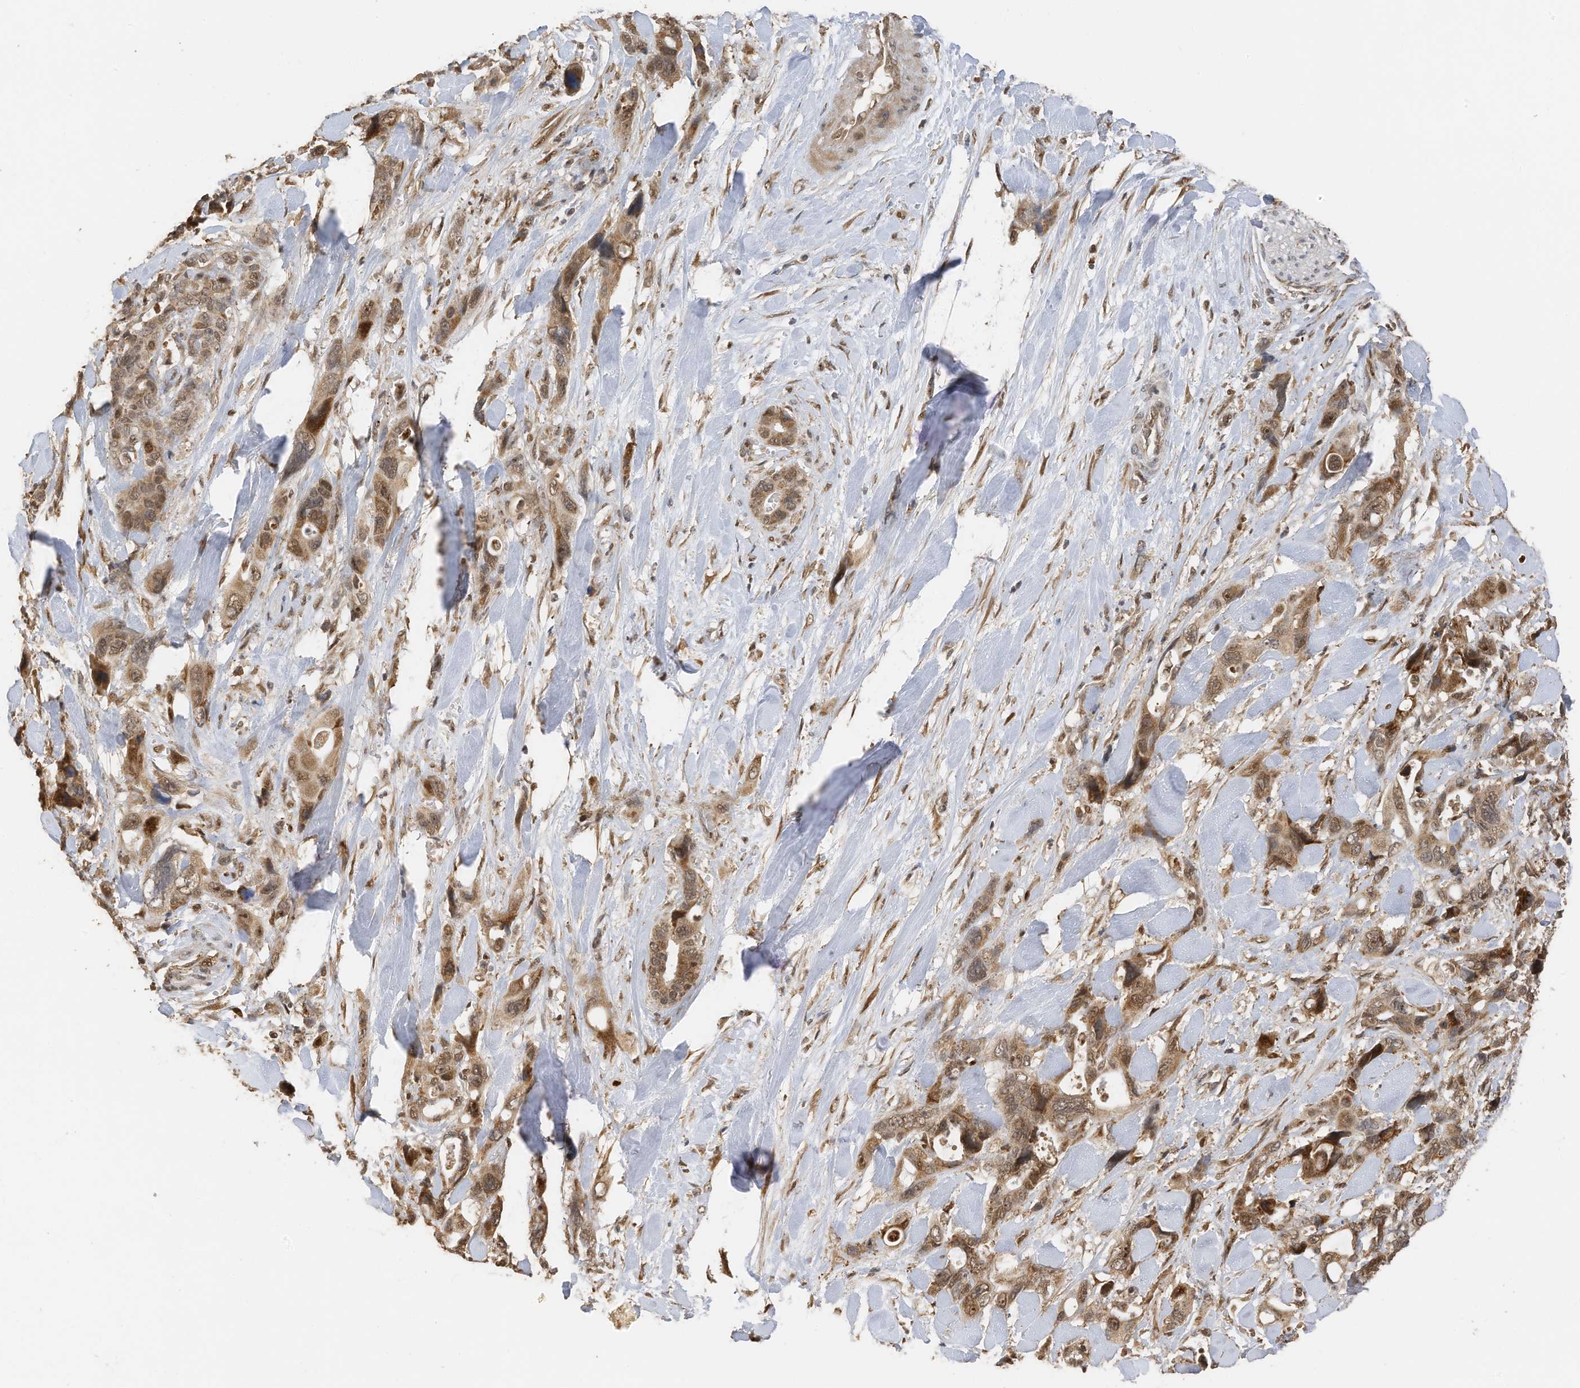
{"staining": {"intensity": "moderate", "quantity": ">75%", "location": "cytoplasmic/membranous,nuclear"}, "tissue": "pancreatic cancer", "cell_type": "Tumor cells", "image_type": "cancer", "snomed": [{"axis": "morphology", "description": "Adenocarcinoma, NOS"}, {"axis": "topography", "description": "Pancreas"}], "caption": "Immunohistochemistry (IHC) image of pancreatic cancer (adenocarcinoma) stained for a protein (brown), which reveals medium levels of moderate cytoplasmic/membranous and nuclear expression in approximately >75% of tumor cells.", "gene": "ERLEC1", "patient": {"sex": "male", "age": 46}}